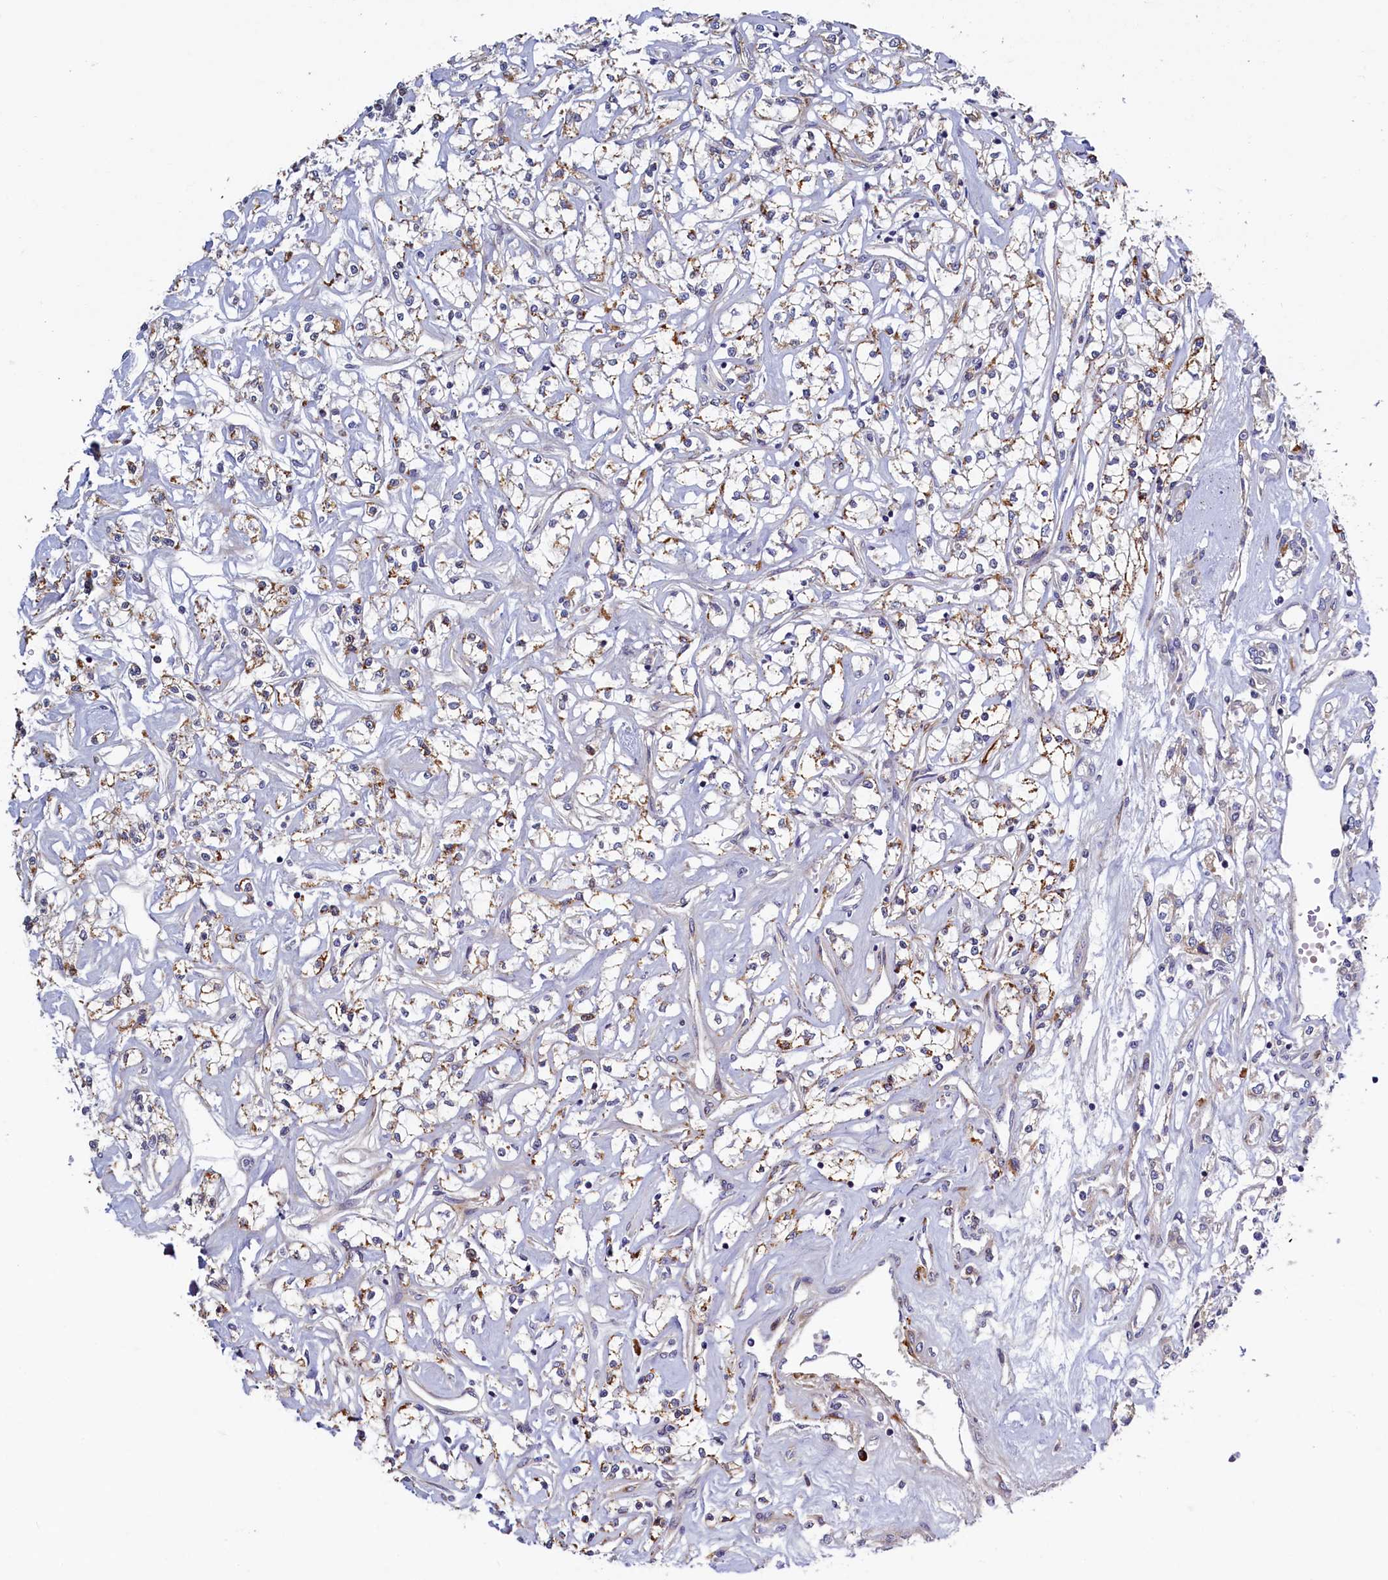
{"staining": {"intensity": "weak", "quantity": "25%-75%", "location": "cytoplasmic/membranous"}, "tissue": "renal cancer", "cell_type": "Tumor cells", "image_type": "cancer", "snomed": [{"axis": "morphology", "description": "Adenocarcinoma, NOS"}, {"axis": "topography", "description": "Kidney"}], "caption": "Protein staining displays weak cytoplasmic/membranous expression in approximately 25%-75% of tumor cells in renal cancer (adenocarcinoma).", "gene": "SLC16A14", "patient": {"sex": "female", "age": 59}}